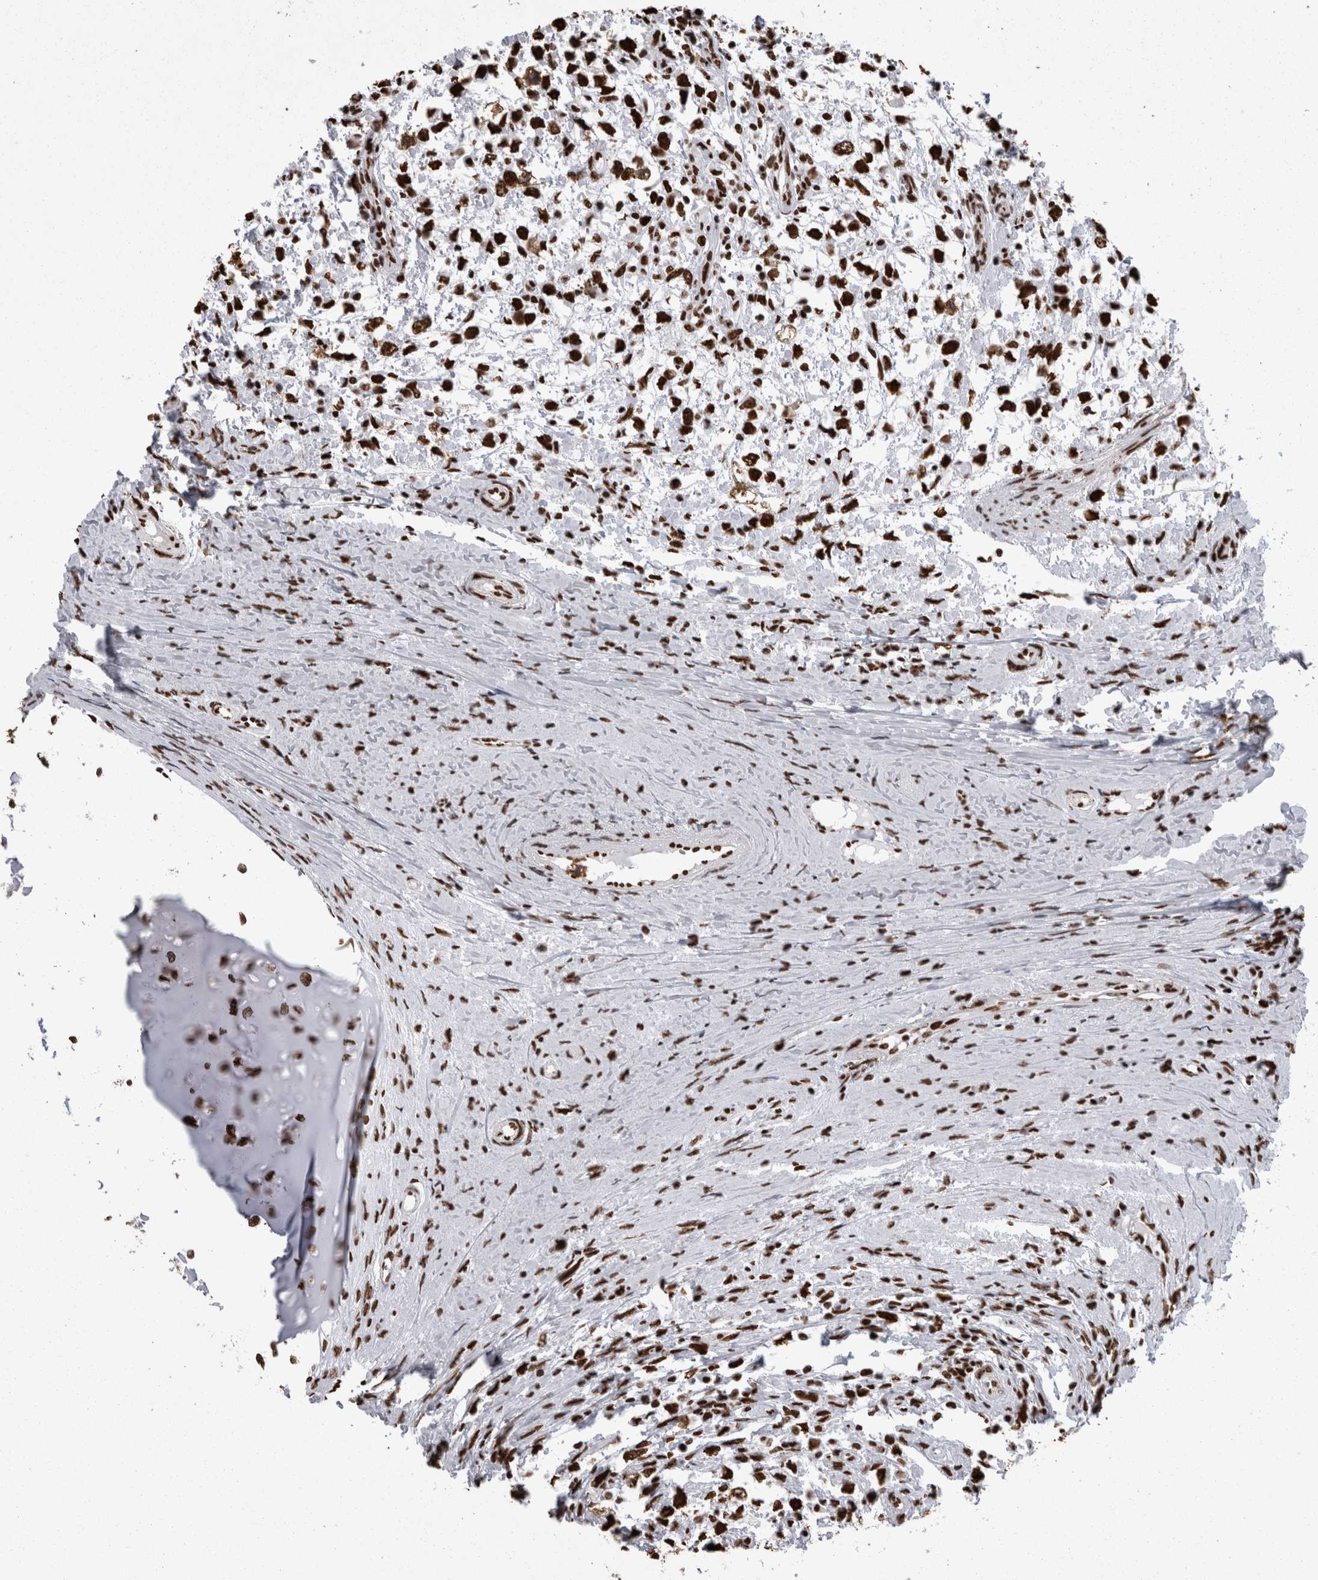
{"staining": {"intensity": "strong", "quantity": ">75%", "location": "nuclear"}, "tissue": "testis cancer", "cell_type": "Tumor cells", "image_type": "cancer", "snomed": [{"axis": "morphology", "description": "Seminoma, NOS"}, {"axis": "morphology", "description": "Carcinoma, Embryonal, NOS"}, {"axis": "topography", "description": "Testis"}], "caption": "Embryonal carcinoma (testis) was stained to show a protein in brown. There is high levels of strong nuclear expression in approximately >75% of tumor cells.", "gene": "HNRNPM", "patient": {"sex": "male", "age": 51}}